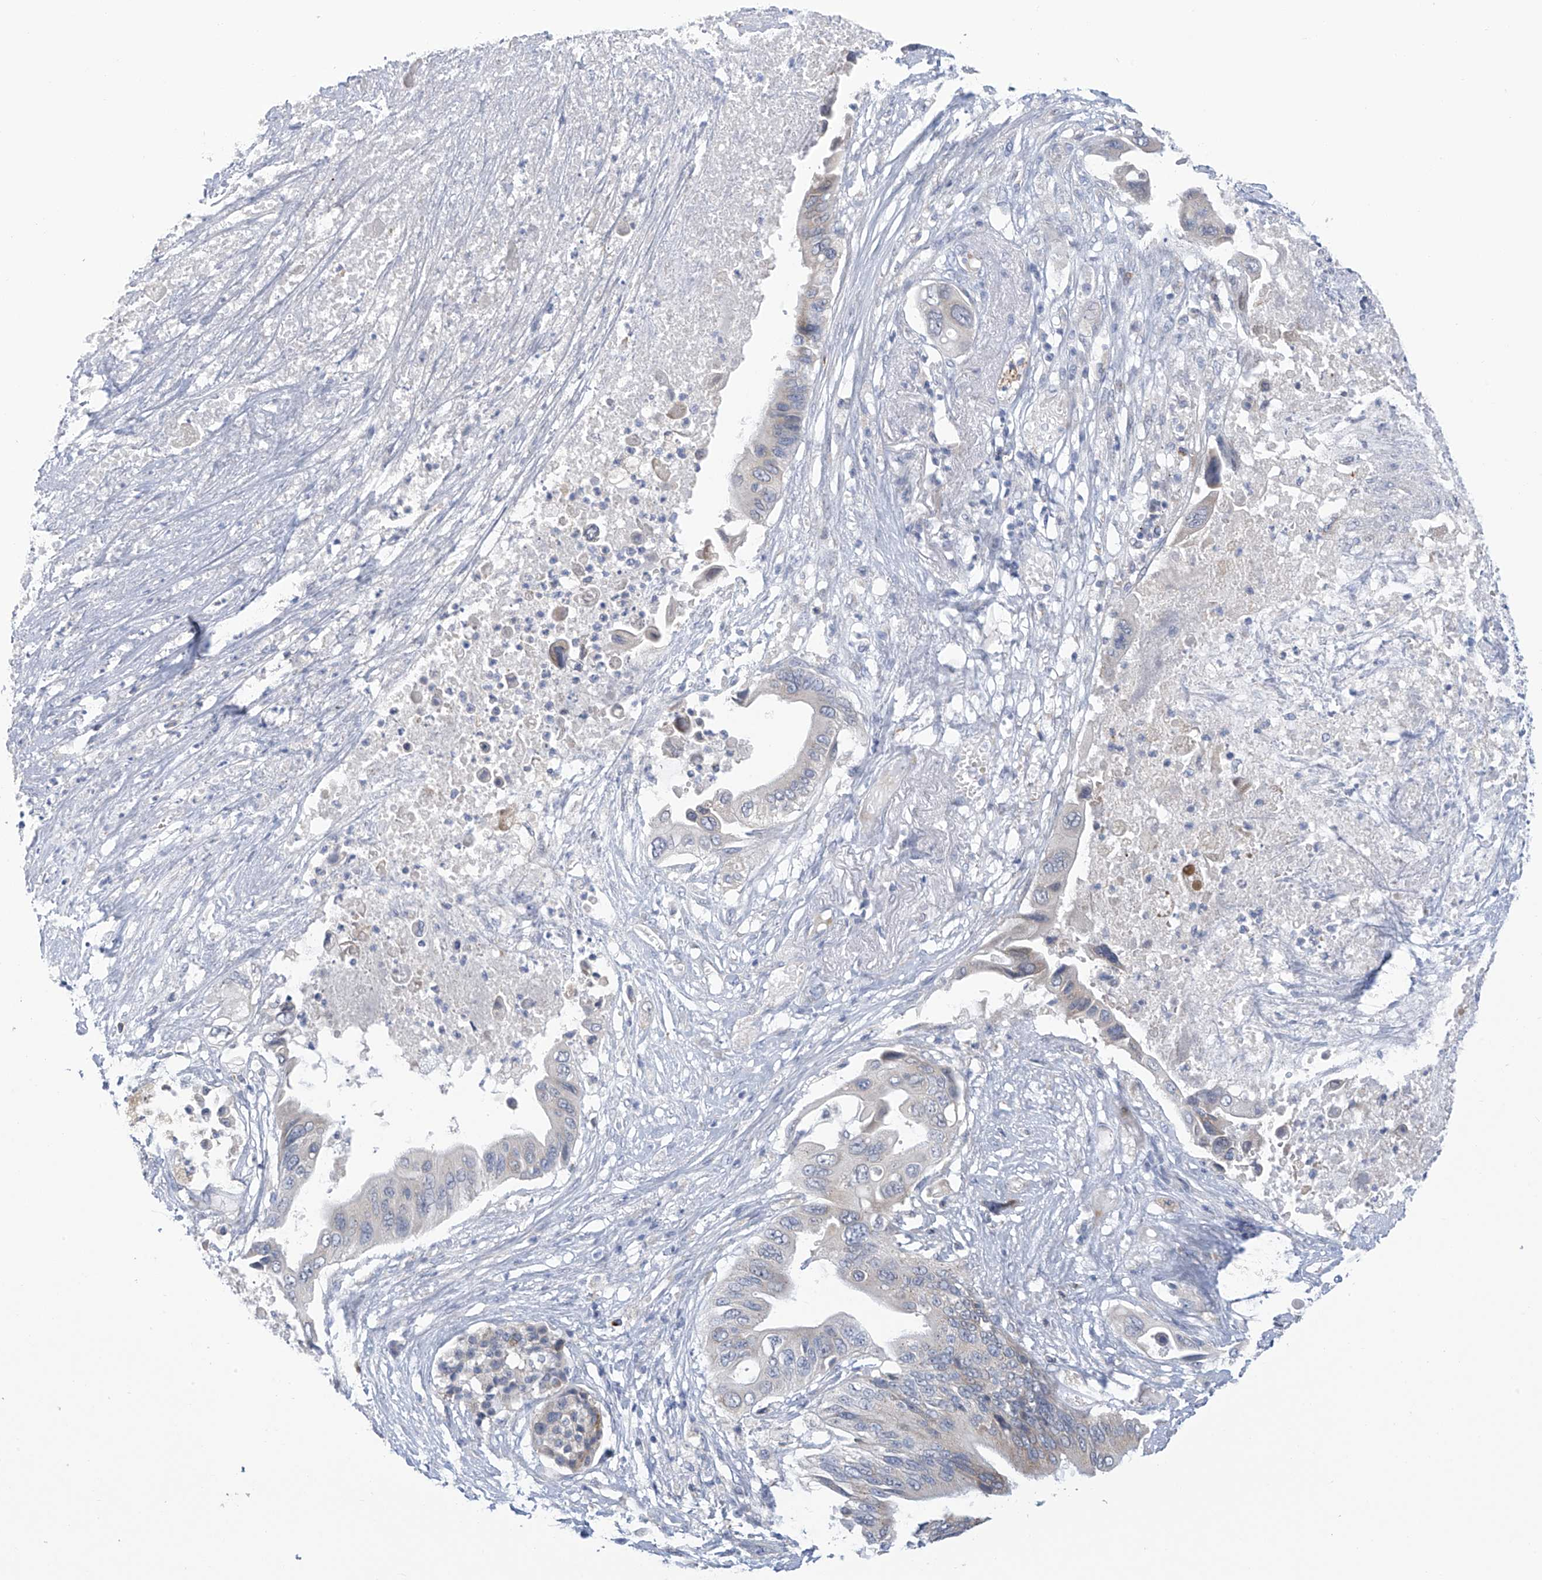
{"staining": {"intensity": "negative", "quantity": "none", "location": "none"}, "tissue": "pancreatic cancer", "cell_type": "Tumor cells", "image_type": "cancer", "snomed": [{"axis": "morphology", "description": "Adenocarcinoma, NOS"}, {"axis": "topography", "description": "Pancreas"}], "caption": "Pancreatic cancer was stained to show a protein in brown. There is no significant staining in tumor cells. Brightfield microscopy of immunohistochemistry stained with DAB (3,3'-diaminobenzidine) (brown) and hematoxylin (blue), captured at high magnification.", "gene": "SLCO4A1", "patient": {"sex": "male", "age": 66}}